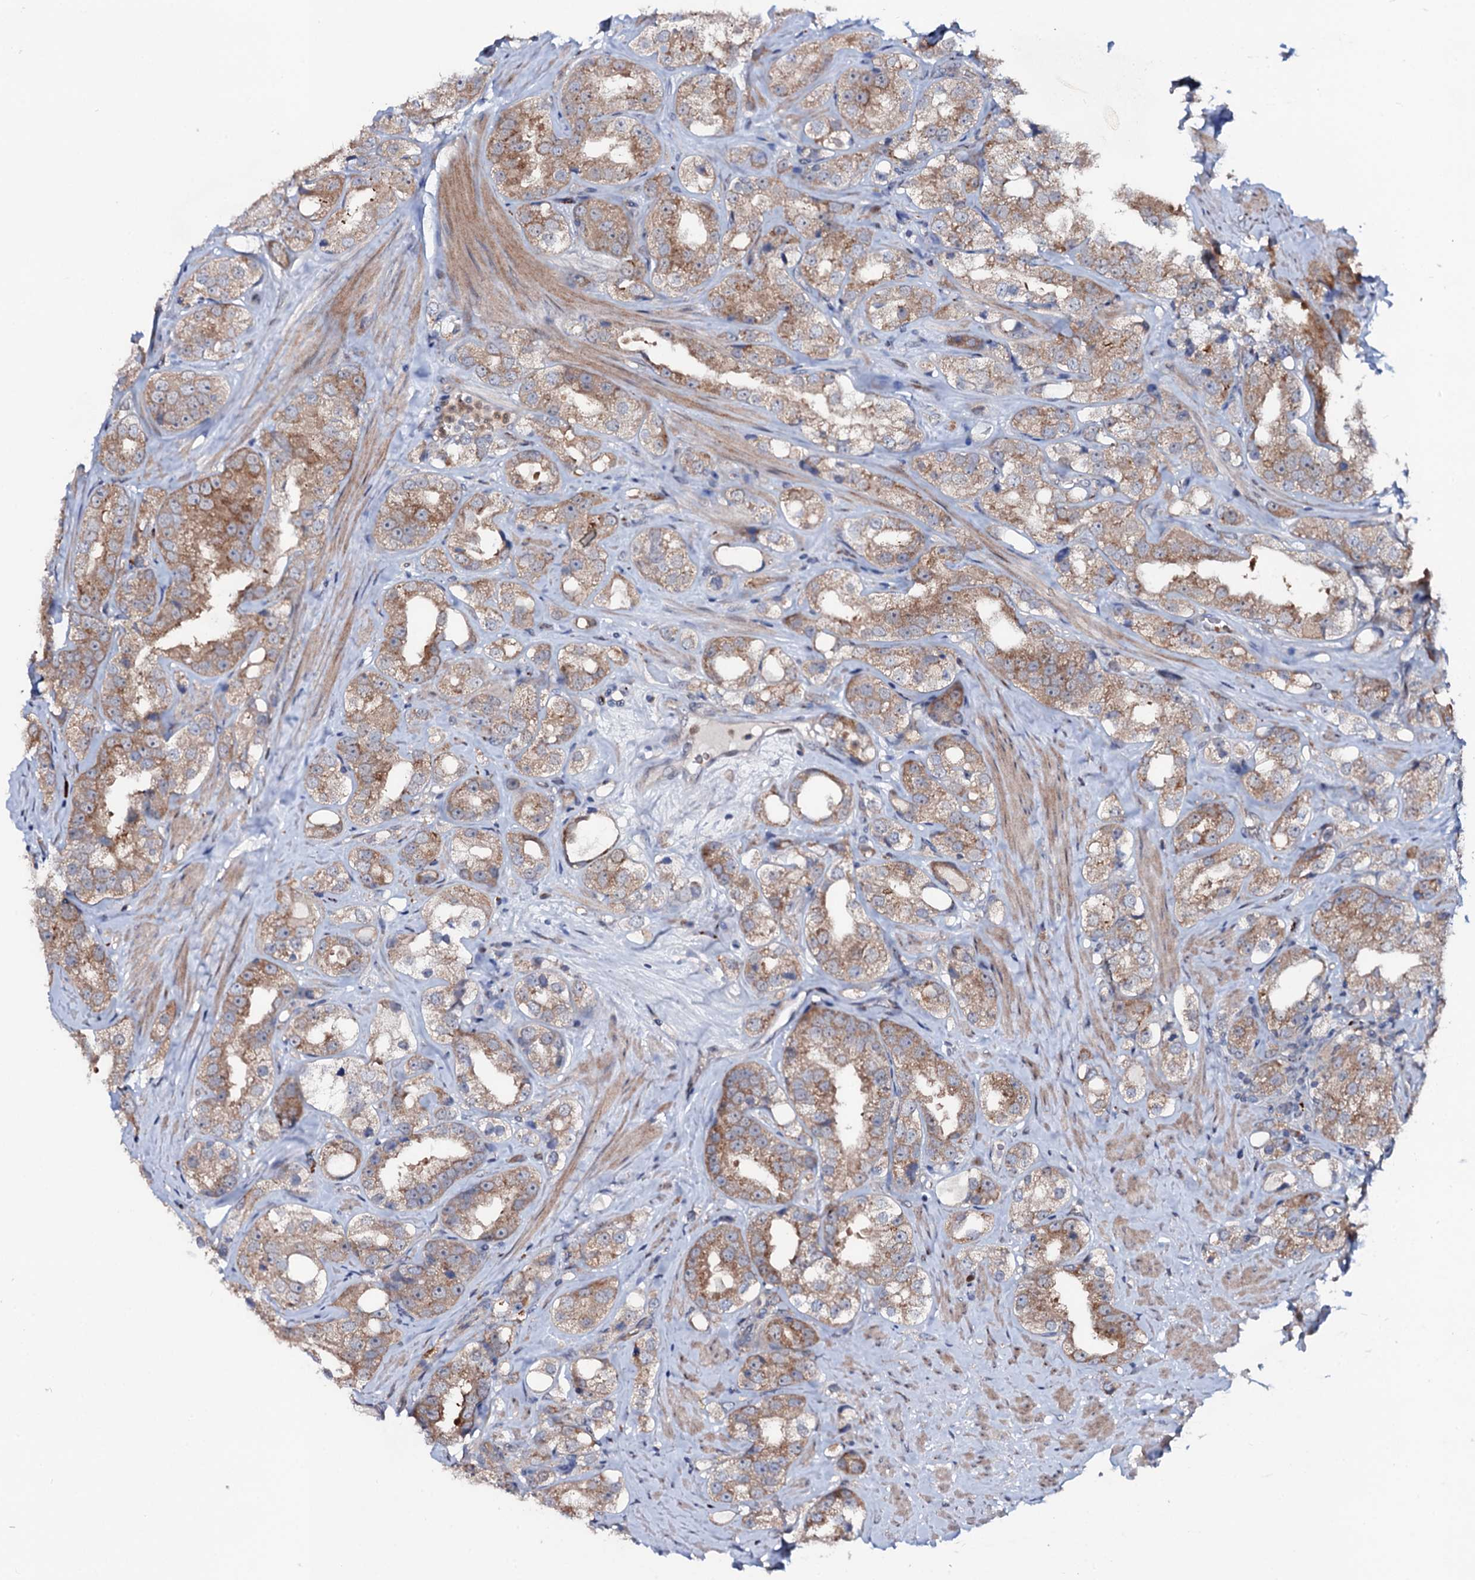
{"staining": {"intensity": "moderate", "quantity": ">75%", "location": "cytoplasmic/membranous"}, "tissue": "prostate cancer", "cell_type": "Tumor cells", "image_type": "cancer", "snomed": [{"axis": "morphology", "description": "Adenocarcinoma, NOS"}, {"axis": "topography", "description": "Prostate"}], "caption": "Immunohistochemistry (IHC) of adenocarcinoma (prostate) reveals medium levels of moderate cytoplasmic/membranous staining in approximately >75% of tumor cells.", "gene": "COG6", "patient": {"sex": "male", "age": 79}}